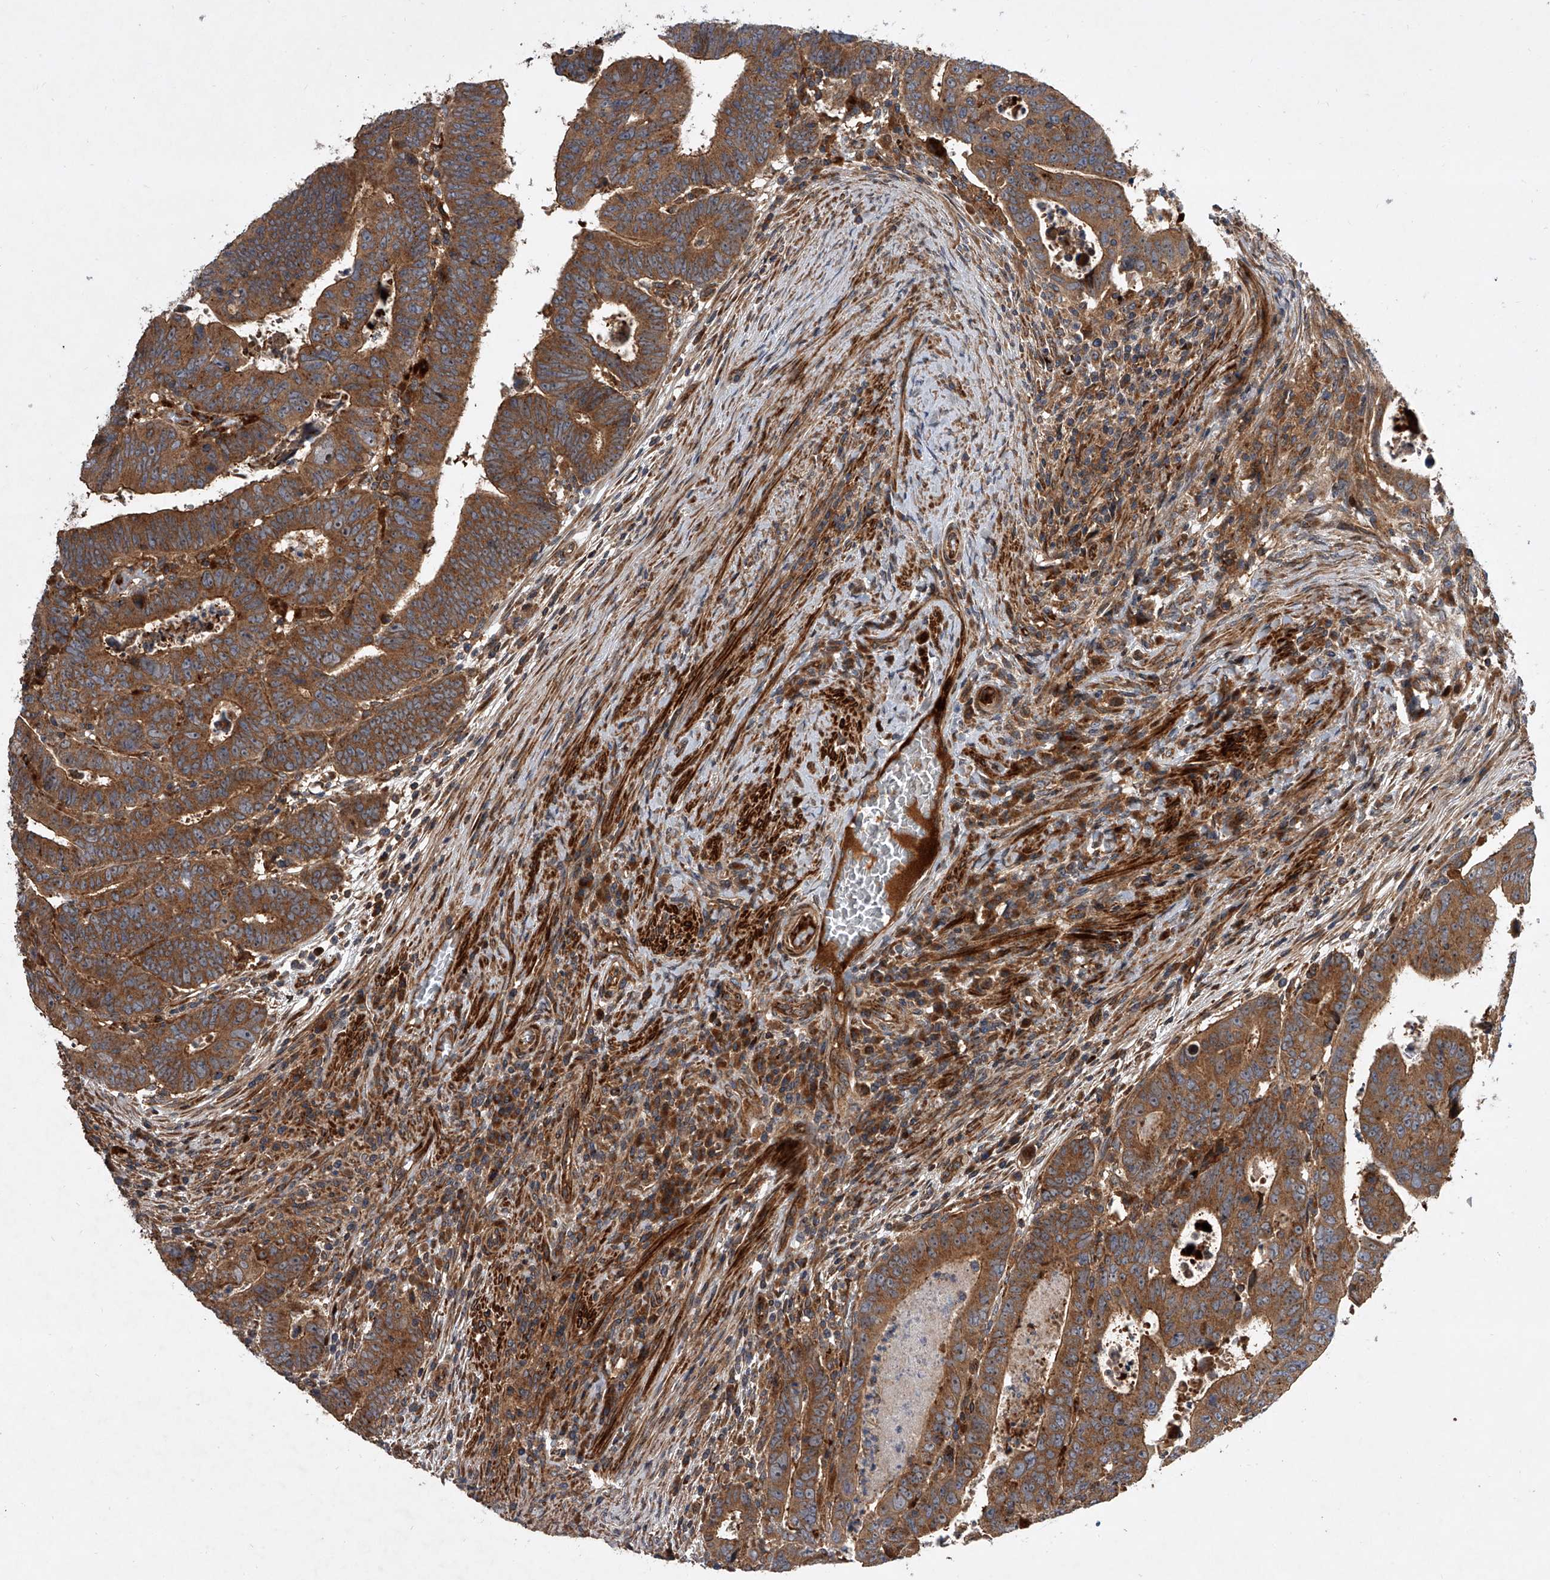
{"staining": {"intensity": "moderate", "quantity": ">75%", "location": "cytoplasmic/membranous"}, "tissue": "colorectal cancer", "cell_type": "Tumor cells", "image_type": "cancer", "snomed": [{"axis": "morphology", "description": "Normal tissue, NOS"}, {"axis": "morphology", "description": "Adenocarcinoma, NOS"}, {"axis": "topography", "description": "Rectum"}], "caption": "Moderate cytoplasmic/membranous expression for a protein is seen in approximately >75% of tumor cells of colorectal cancer (adenocarcinoma) using immunohistochemistry (IHC).", "gene": "USP47", "patient": {"sex": "female", "age": 65}}